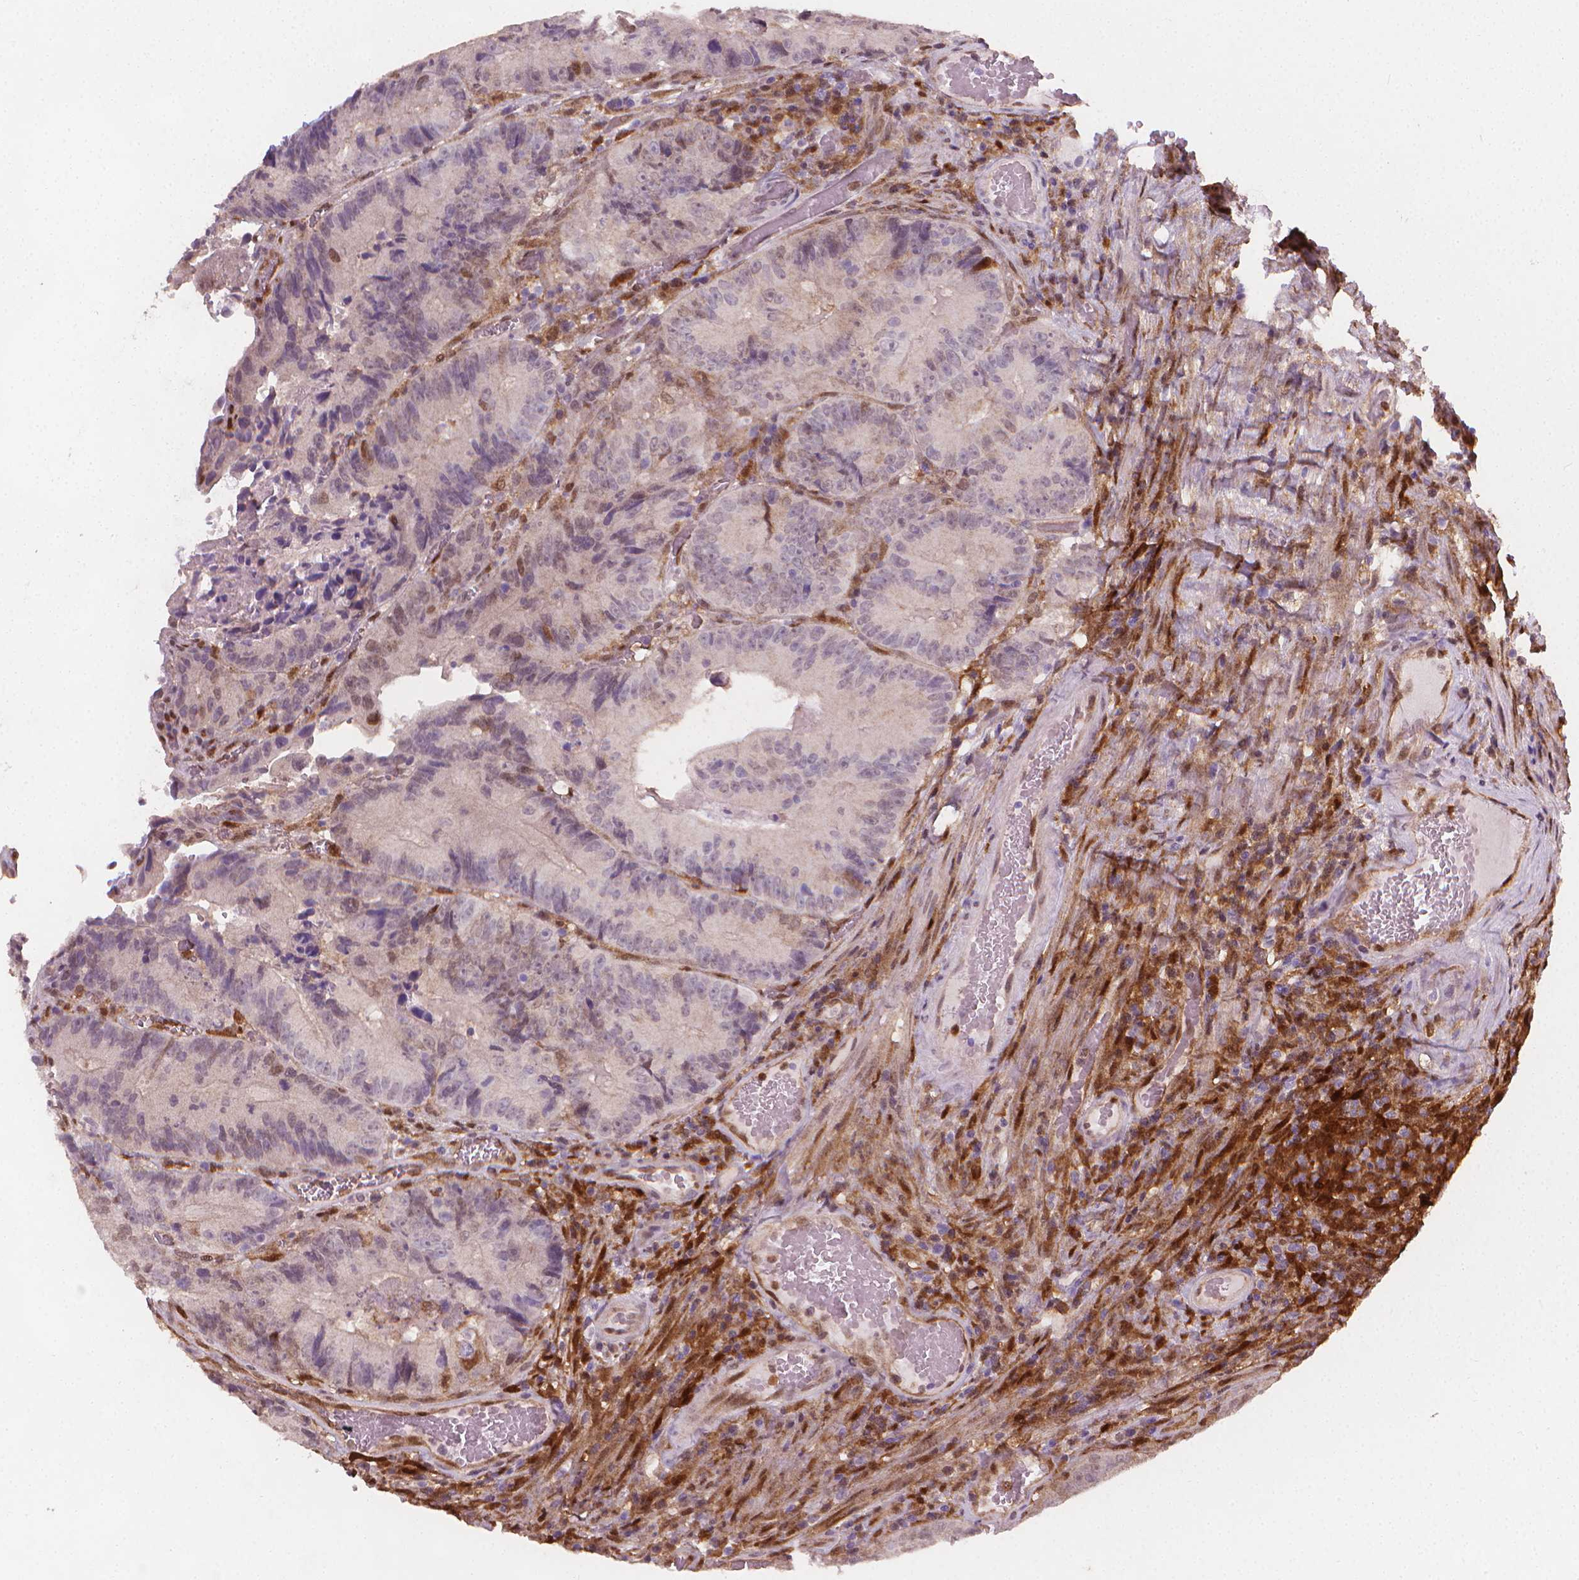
{"staining": {"intensity": "negative", "quantity": "none", "location": "none"}, "tissue": "colorectal cancer", "cell_type": "Tumor cells", "image_type": "cancer", "snomed": [{"axis": "morphology", "description": "Adenocarcinoma, NOS"}, {"axis": "topography", "description": "Colon"}], "caption": "DAB immunohistochemical staining of human colorectal cancer exhibits no significant staining in tumor cells. (Brightfield microscopy of DAB (3,3'-diaminobenzidine) immunohistochemistry at high magnification).", "gene": "TNFAIP2", "patient": {"sex": "female", "age": 86}}